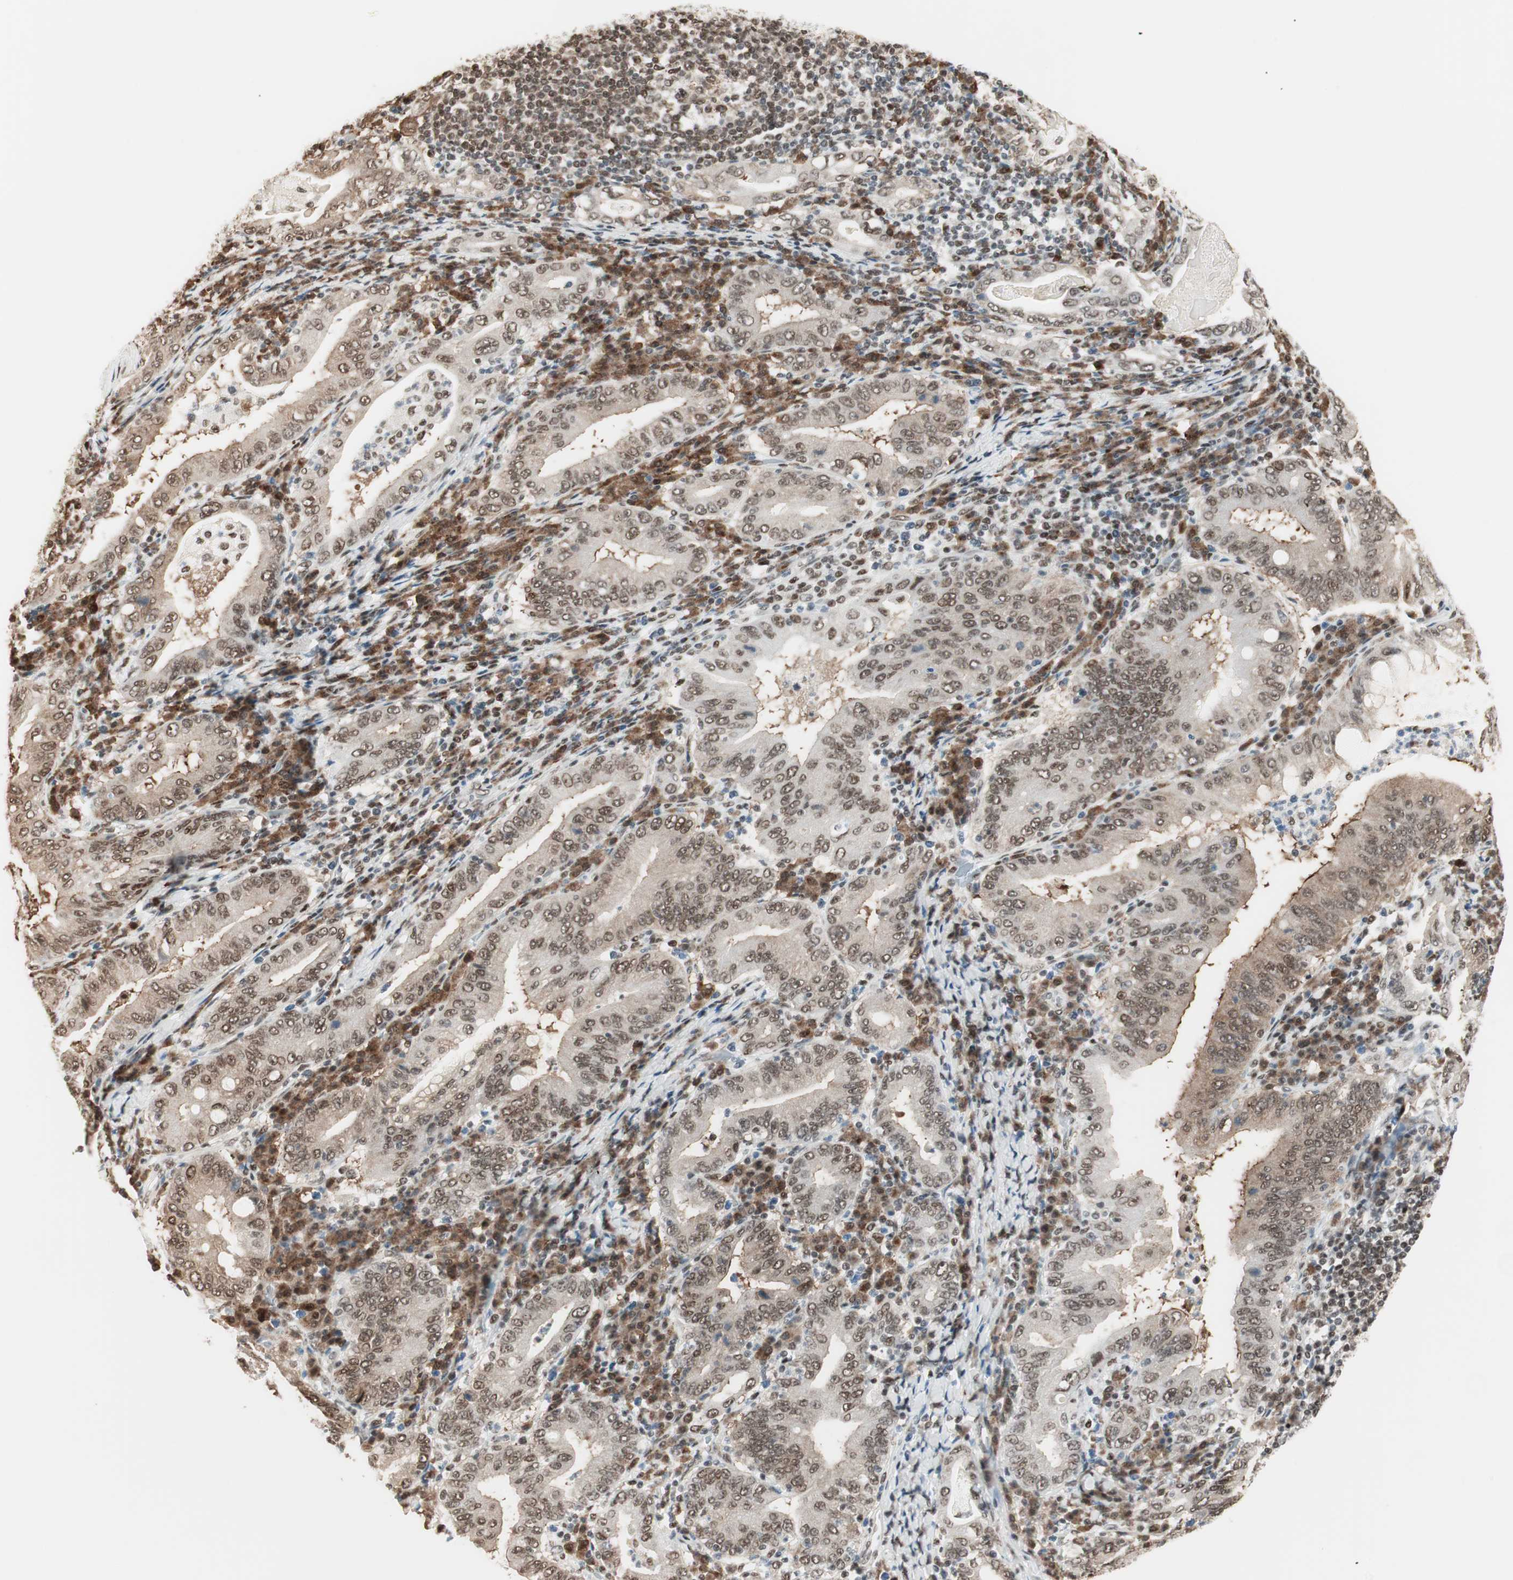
{"staining": {"intensity": "weak", "quantity": ">75%", "location": "cytoplasmic/membranous,nuclear"}, "tissue": "stomach cancer", "cell_type": "Tumor cells", "image_type": "cancer", "snomed": [{"axis": "morphology", "description": "Normal tissue, NOS"}, {"axis": "morphology", "description": "Adenocarcinoma, NOS"}, {"axis": "topography", "description": "Esophagus"}, {"axis": "topography", "description": "Stomach, upper"}, {"axis": "topography", "description": "Peripheral nerve tissue"}], "caption": "Weak cytoplasmic/membranous and nuclear positivity is seen in about >75% of tumor cells in stomach cancer. Nuclei are stained in blue.", "gene": "SMARCE1", "patient": {"sex": "male", "age": 62}}